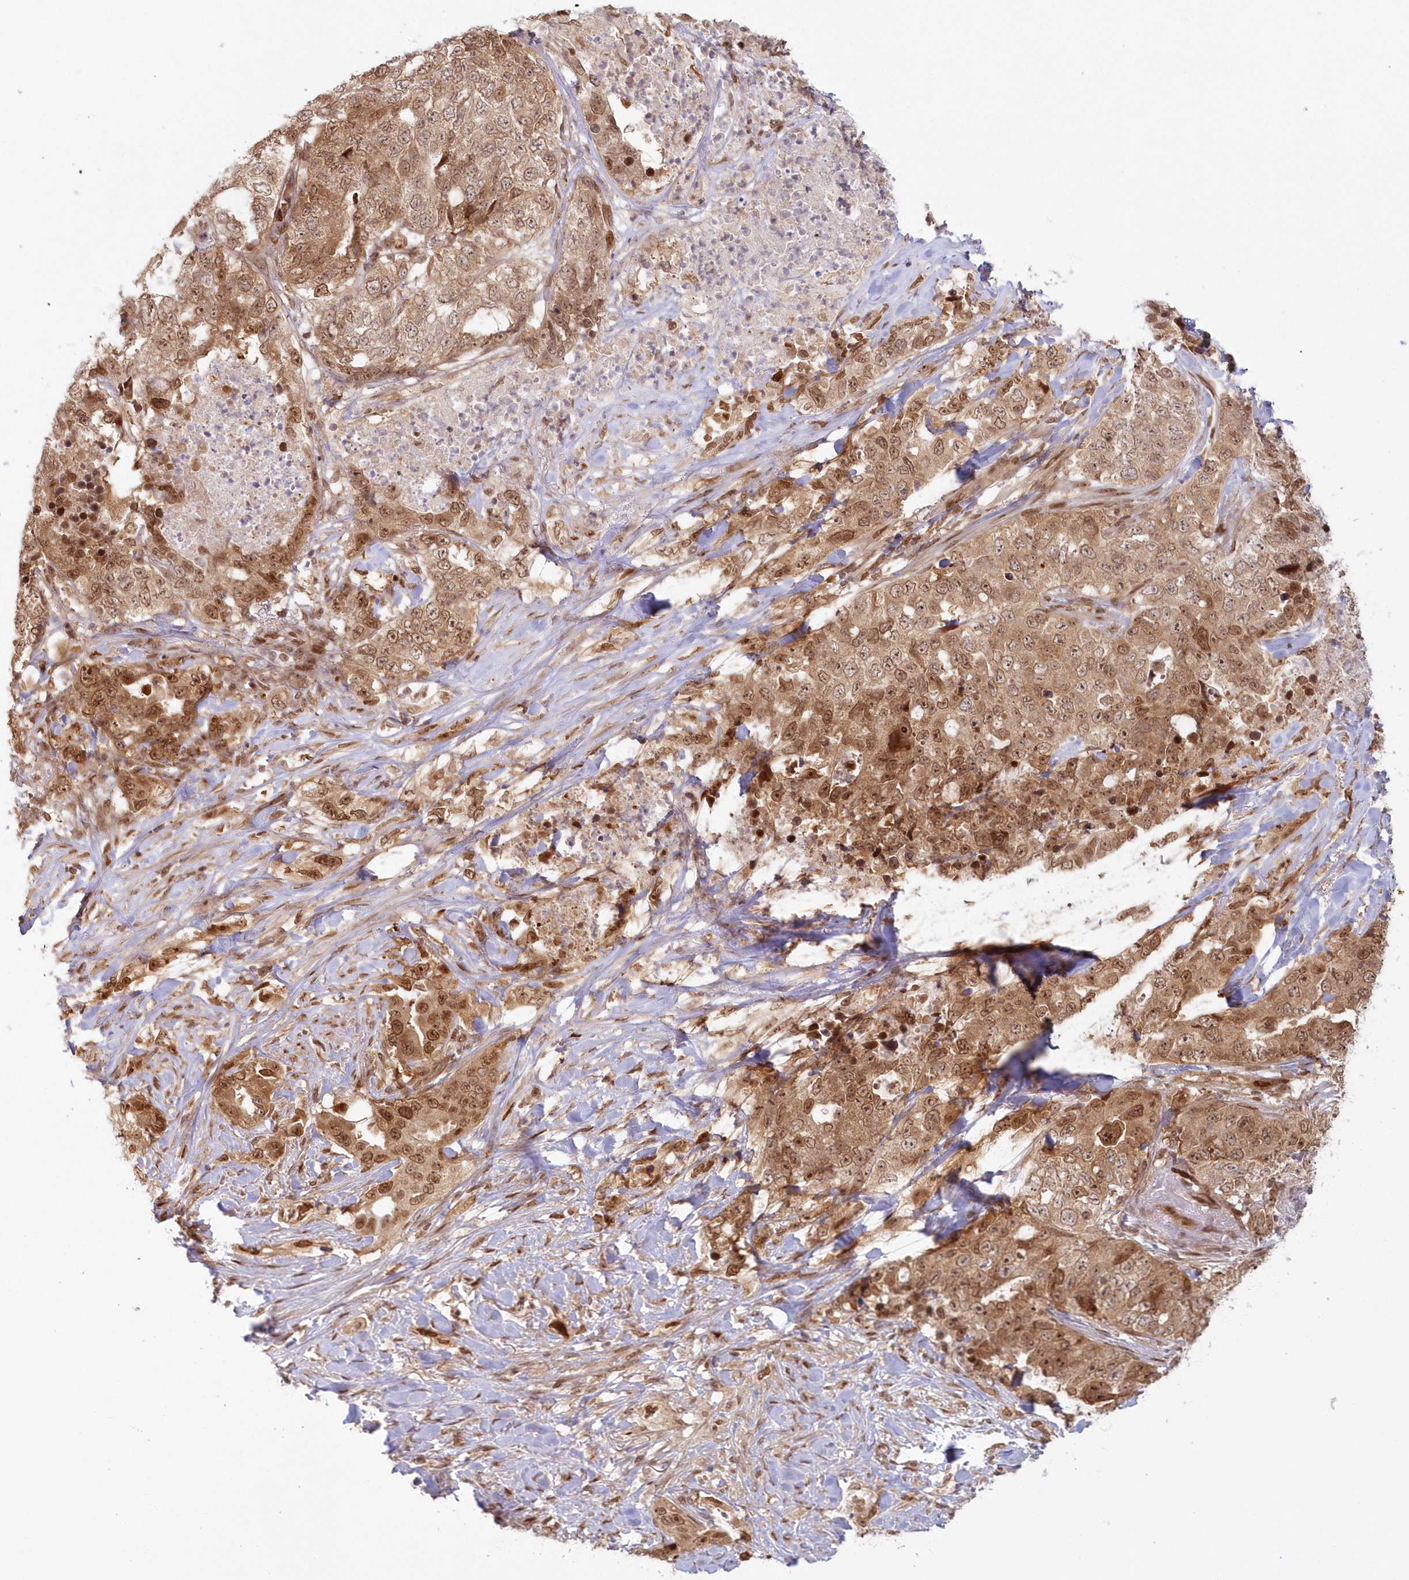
{"staining": {"intensity": "moderate", "quantity": ">75%", "location": "cytoplasmic/membranous,nuclear"}, "tissue": "lung cancer", "cell_type": "Tumor cells", "image_type": "cancer", "snomed": [{"axis": "morphology", "description": "Adenocarcinoma, NOS"}, {"axis": "topography", "description": "Lung"}], "caption": "Protein expression analysis of lung adenocarcinoma displays moderate cytoplasmic/membranous and nuclear positivity in approximately >75% of tumor cells.", "gene": "TOGARAM2", "patient": {"sex": "female", "age": 51}}